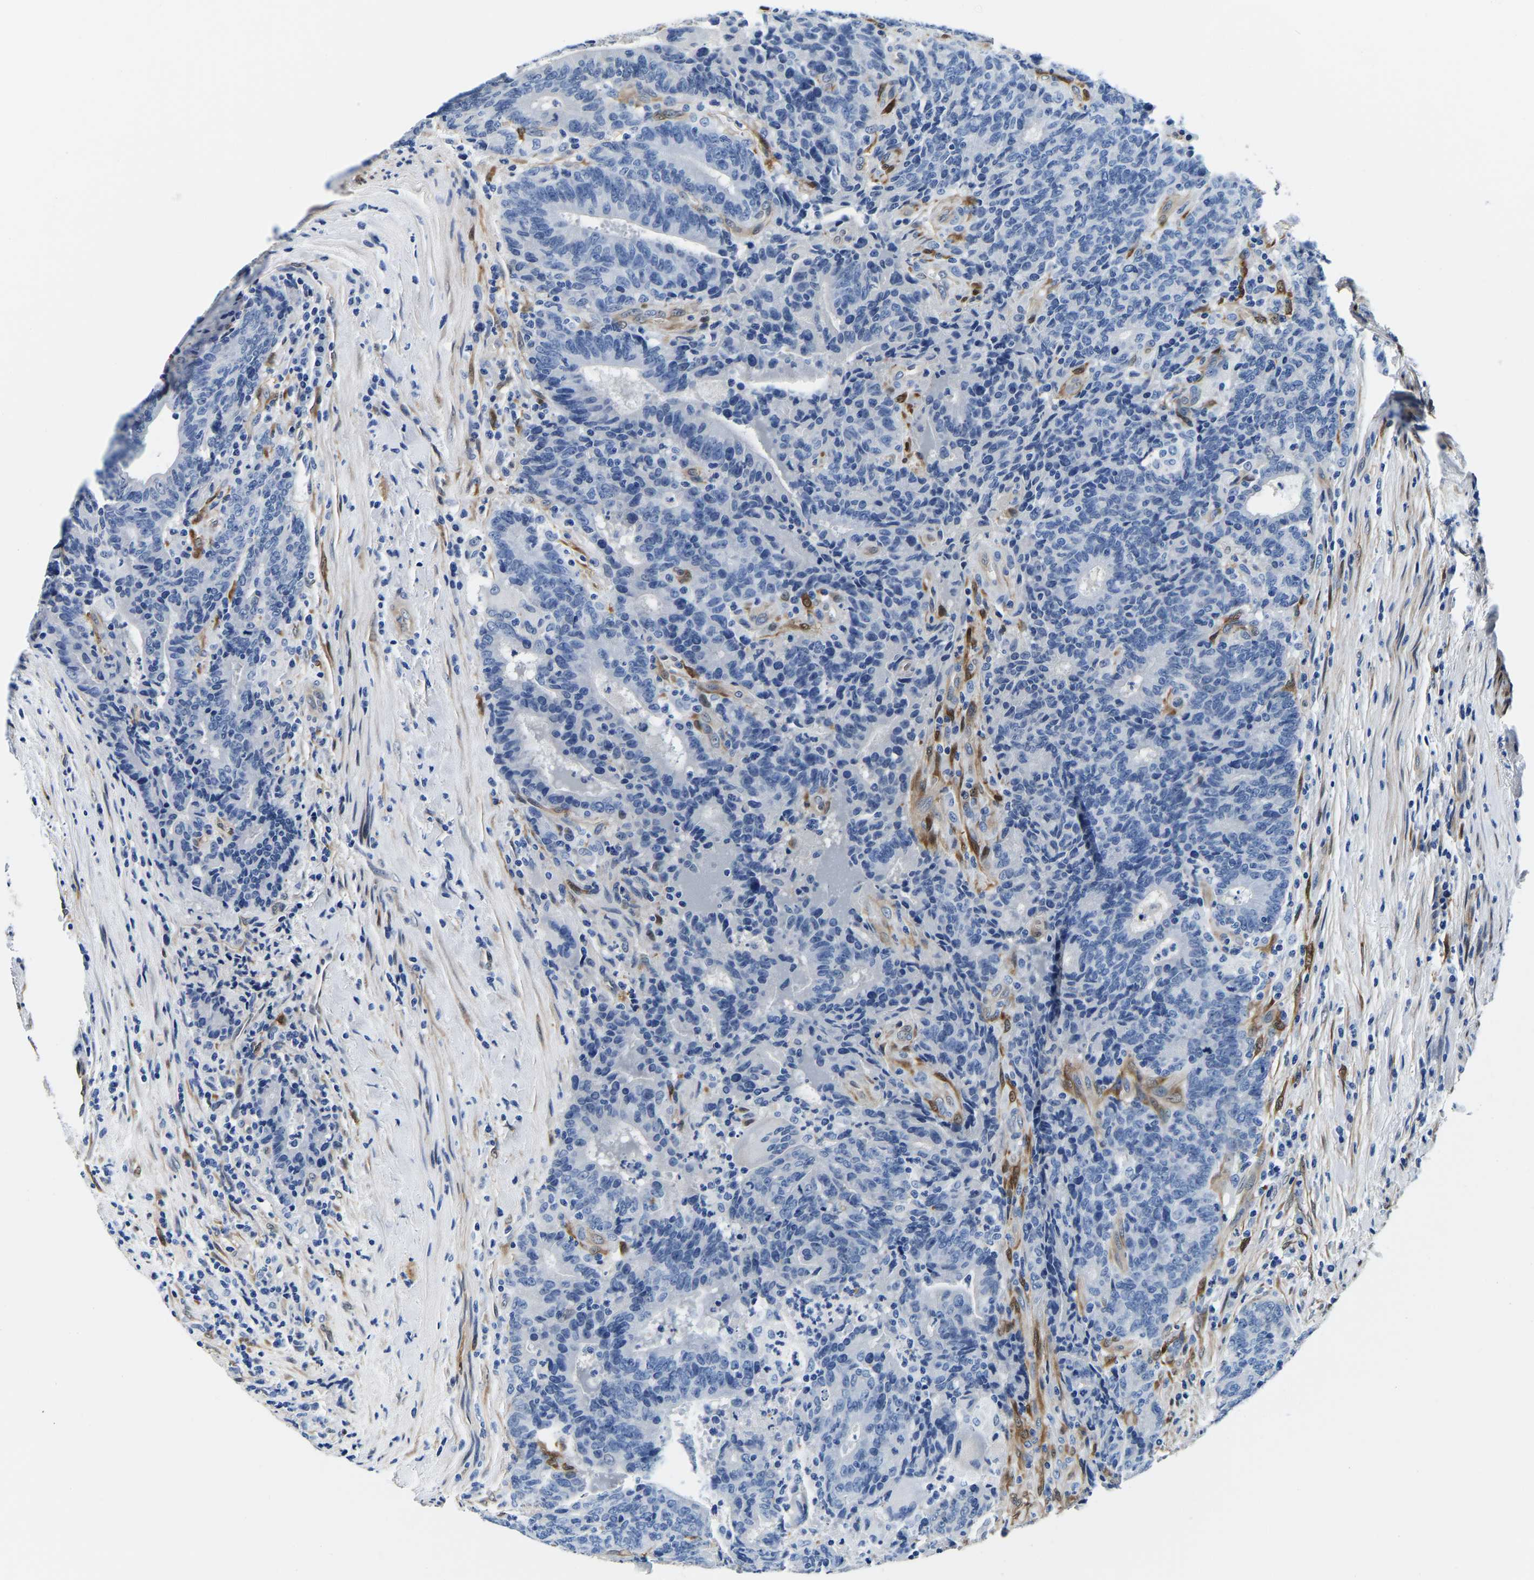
{"staining": {"intensity": "negative", "quantity": "none", "location": "none"}, "tissue": "colorectal cancer", "cell_type": "Tumor cells", "image_type": "cancer", "snomed": [{"axis": "morphology", "description": "Normal tissue, NOS"}, {"axis": "morphology", "description": "Adenocarcinoma, NOS"}, {"axis": "topography", "description": "Colon"}], "caption": "There is no significant staining in tumor cells of colorectal adenocarcinoma.", "gene": "S100A13", "patient": {"sex": "female", "age": 75}}